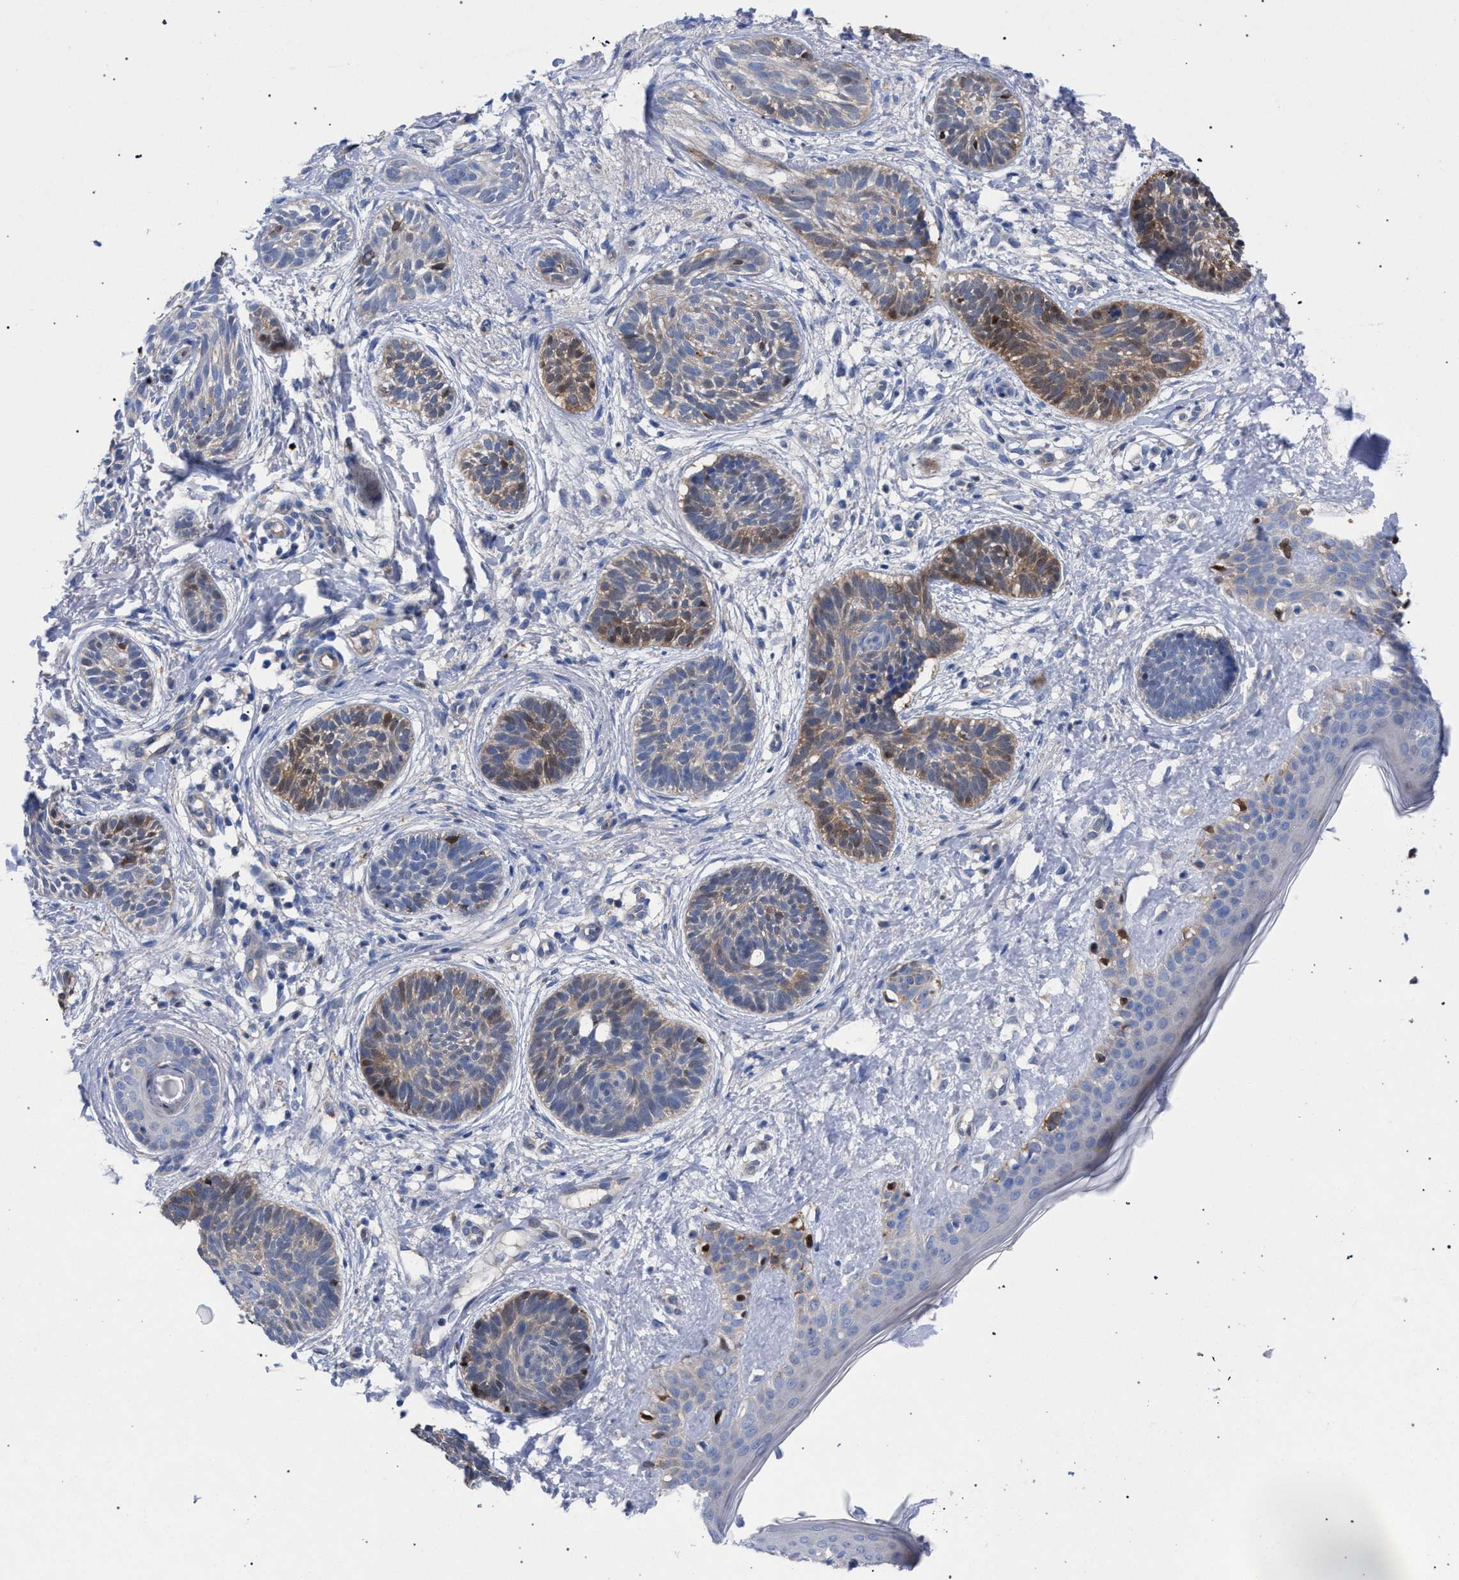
{"staining": {"intensity": "moderate", "quantity": "<25%", "location": "cytoplasmic/membranous"}, "tissue": "skin cancer", "cell_type": "Tumor cells", "image_type": "cancer", "snomed": [{"axis": "morphology", "description": "Normal tissue, NOS"}, {"axis": "morphology", "description": "Basal cell carcinoma"}, {"axis": "topography", "description": "Skin"}], "caption": "Tumor cells demonstrate low levels of moderate cytoplasmic/membranous expression in about <25% of cells in human basal cell carcinoma (skin).", "gene": "GMPR", "patient": {"sex": "male", "age": 63}}